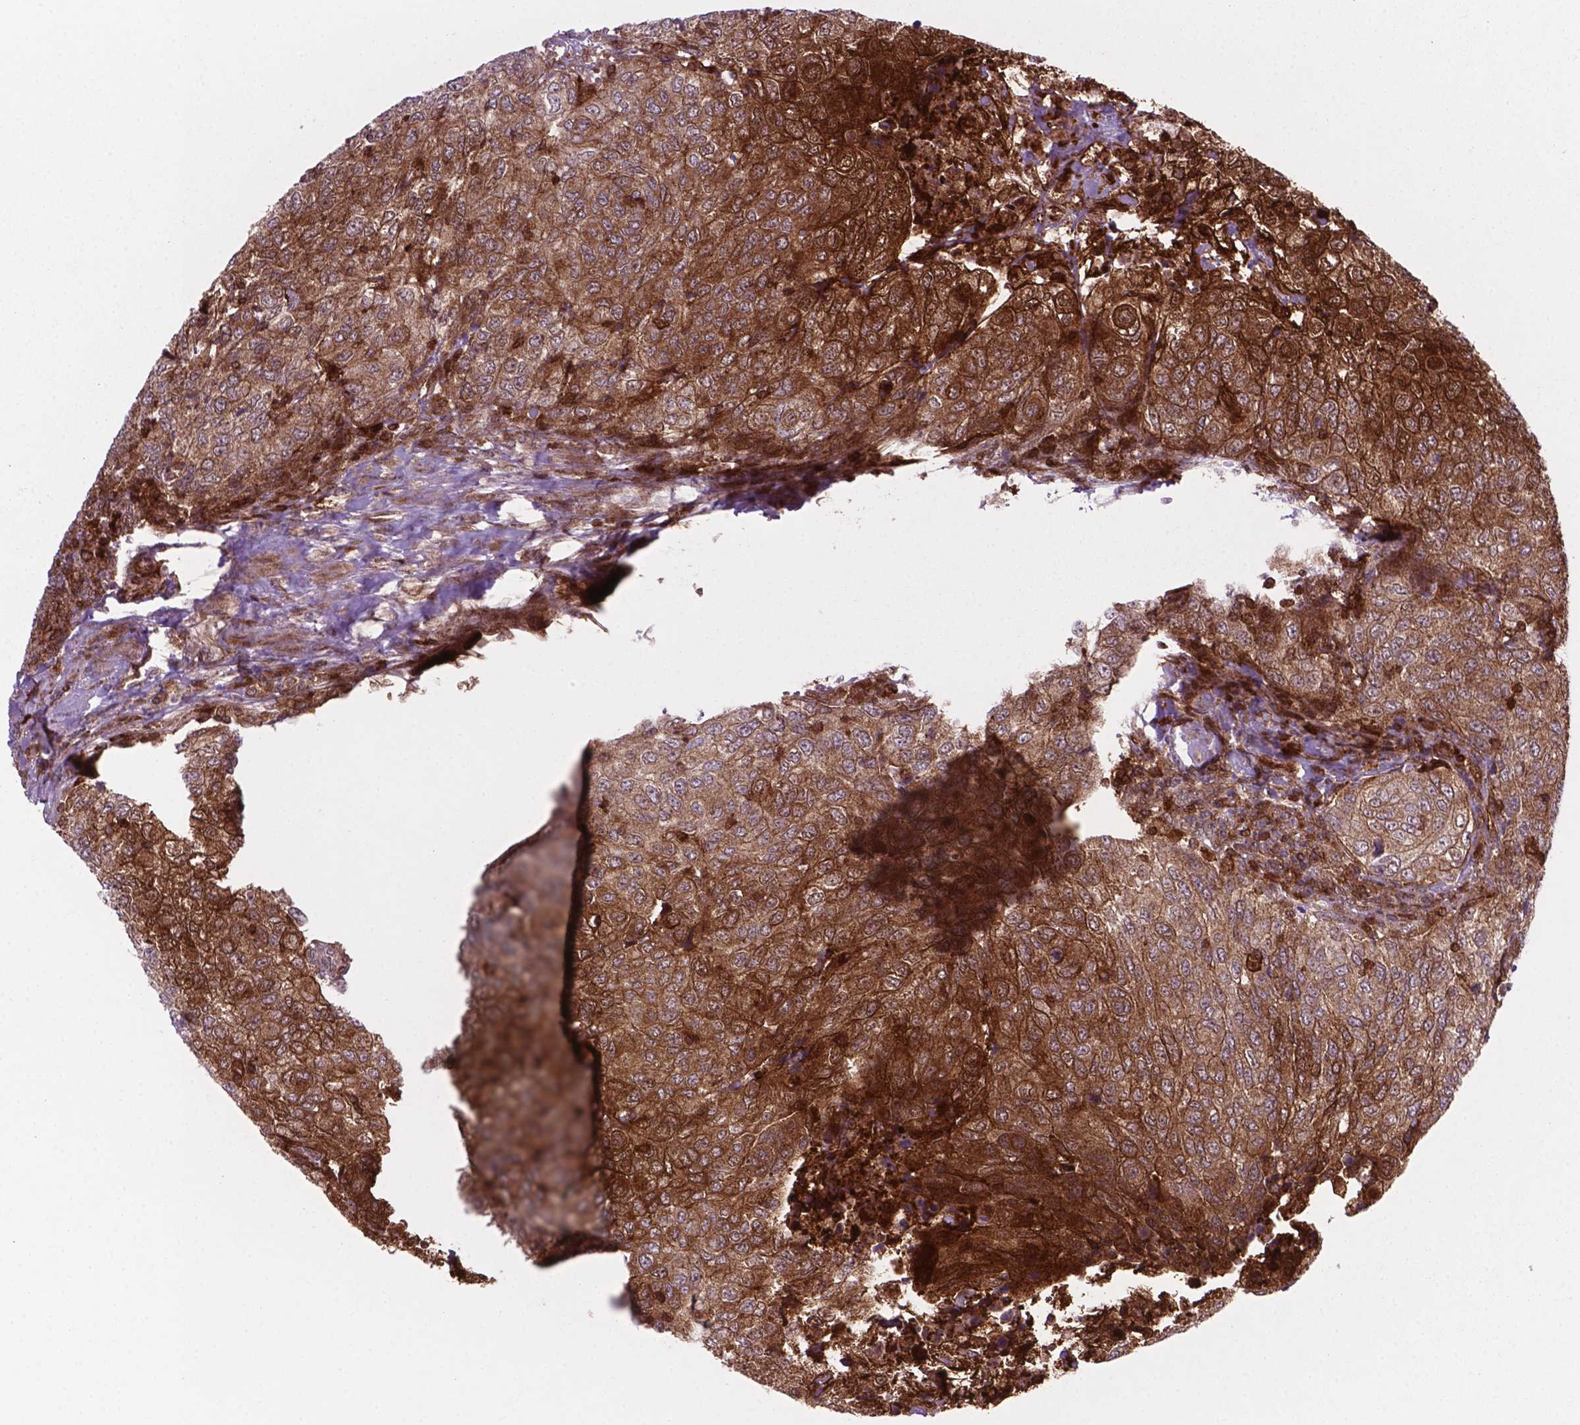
{"staining": {"intensity": "strong", "quantity": ">75%", "location": "cytoplasmic/membranous"}, "tissue": "urothelial cancer", "cell_type": "Tumor cells", "image_type": "cancer", "snomed": [{"axis": "morphology", "description": "Urothelial carcinoma, High grade"}, {"axis": "topography", "description": "Urinary bladder"}], "caption": "Protein staining of urothelial cancer tissue exhibits strong cytoplasmic/membranous staining in about >75% of tumor cells.", "gene": "LDHA", "patient": {"sex": "female", "age": 78}}